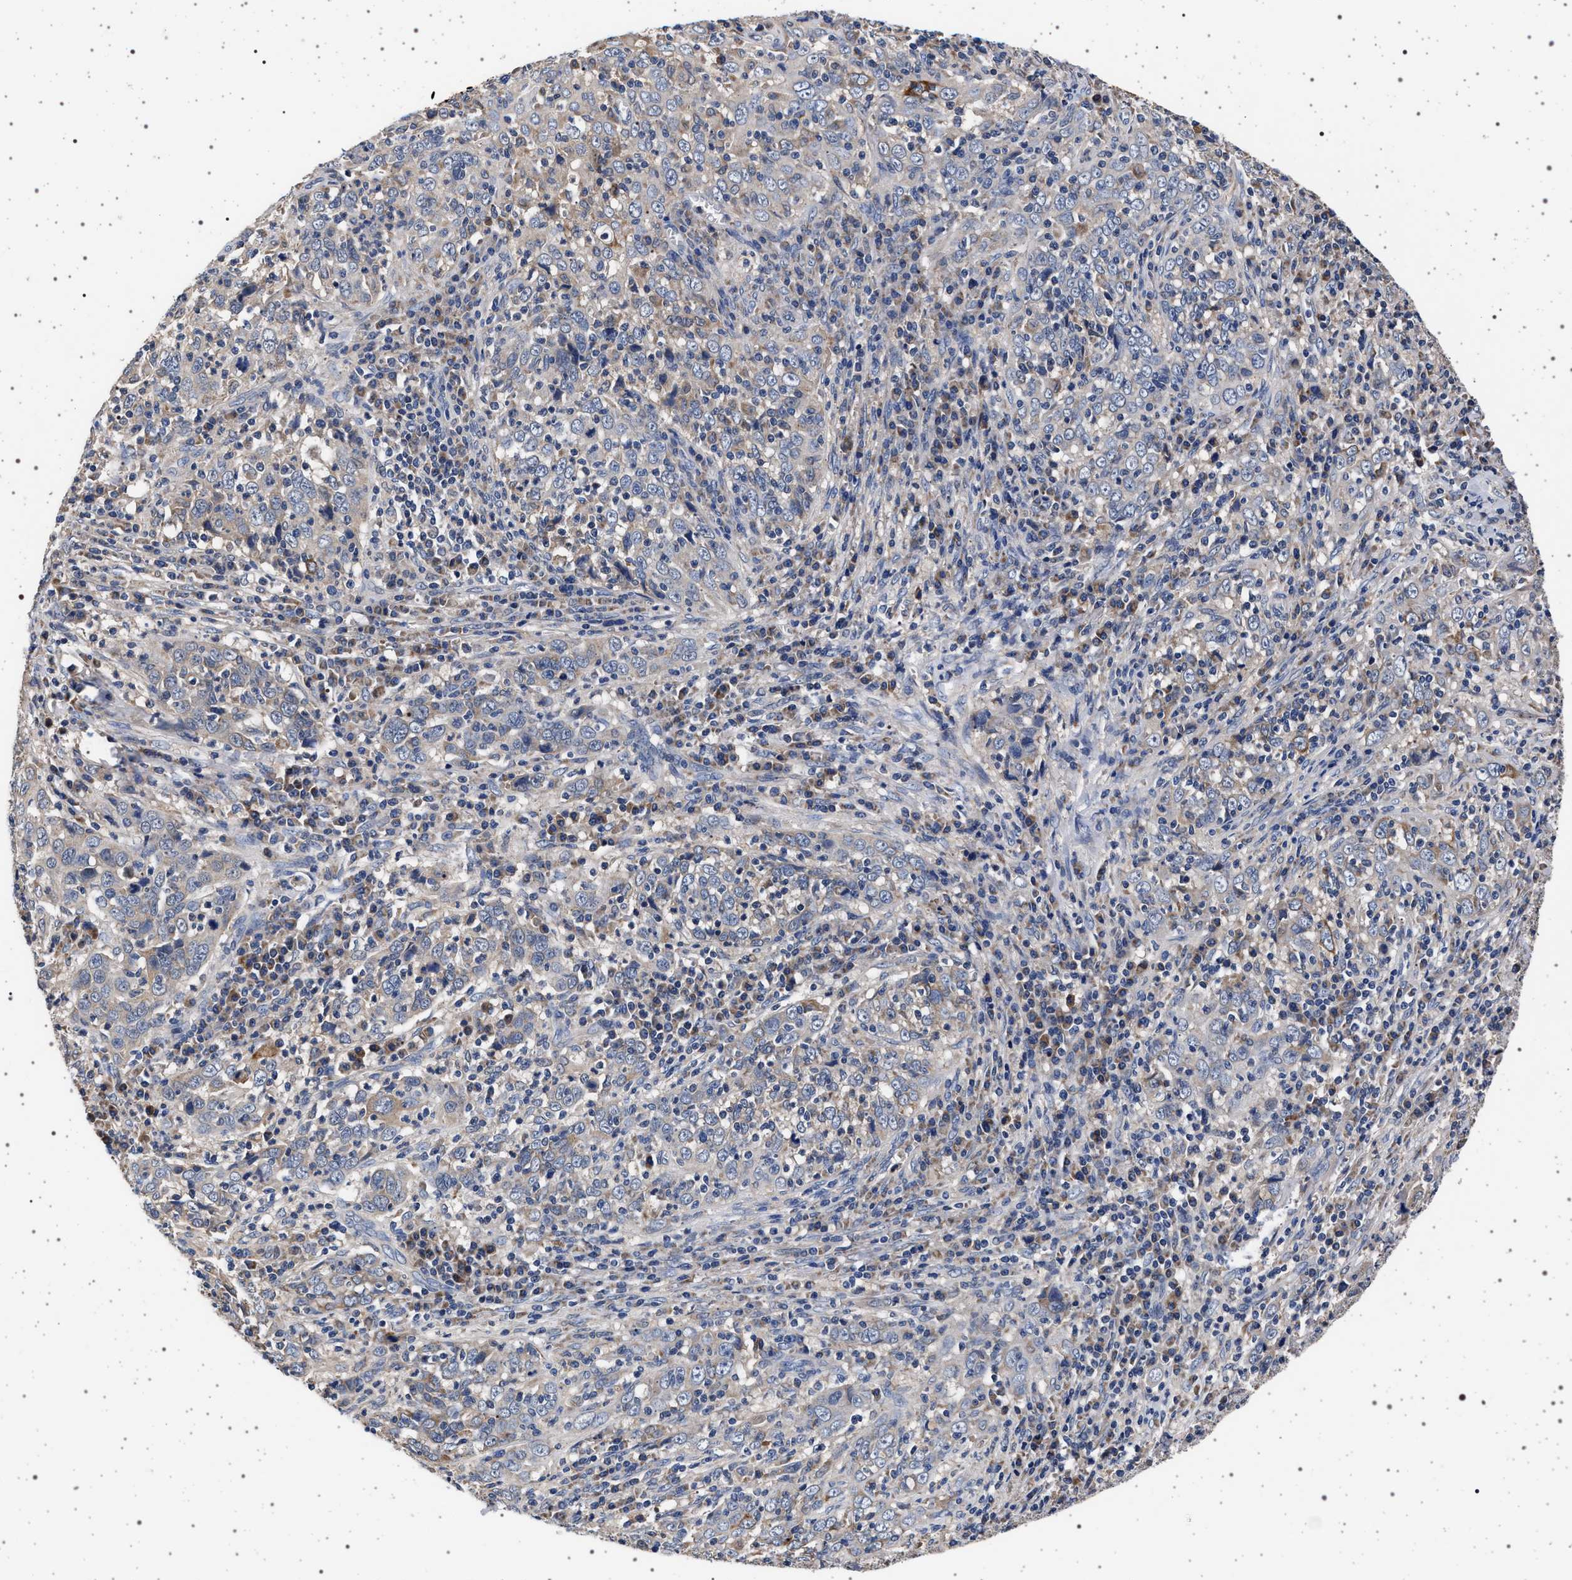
{"staining": {"intensity": "negative", "quantity": "none", "location": "none"}, "tissue": "cervical cancer", "cell_type": "Tumor cells", "image_type": "cancer", "snomed": [{"axis": "morphology", "description": "Squamous cell carcinoma, NOS"}, {"axis": "topography", "description": "Cervix"}], "caption": "Cervical cancer (squamous cell carcinoma) was stained to show a protein in brown. There is no significant staining in tumor cells. (DAB (3,3'-diaminobenzidine) IHC, high magnification).", "gene": "MAP3K2", "patient": {"sex": "female", "age": 46}}